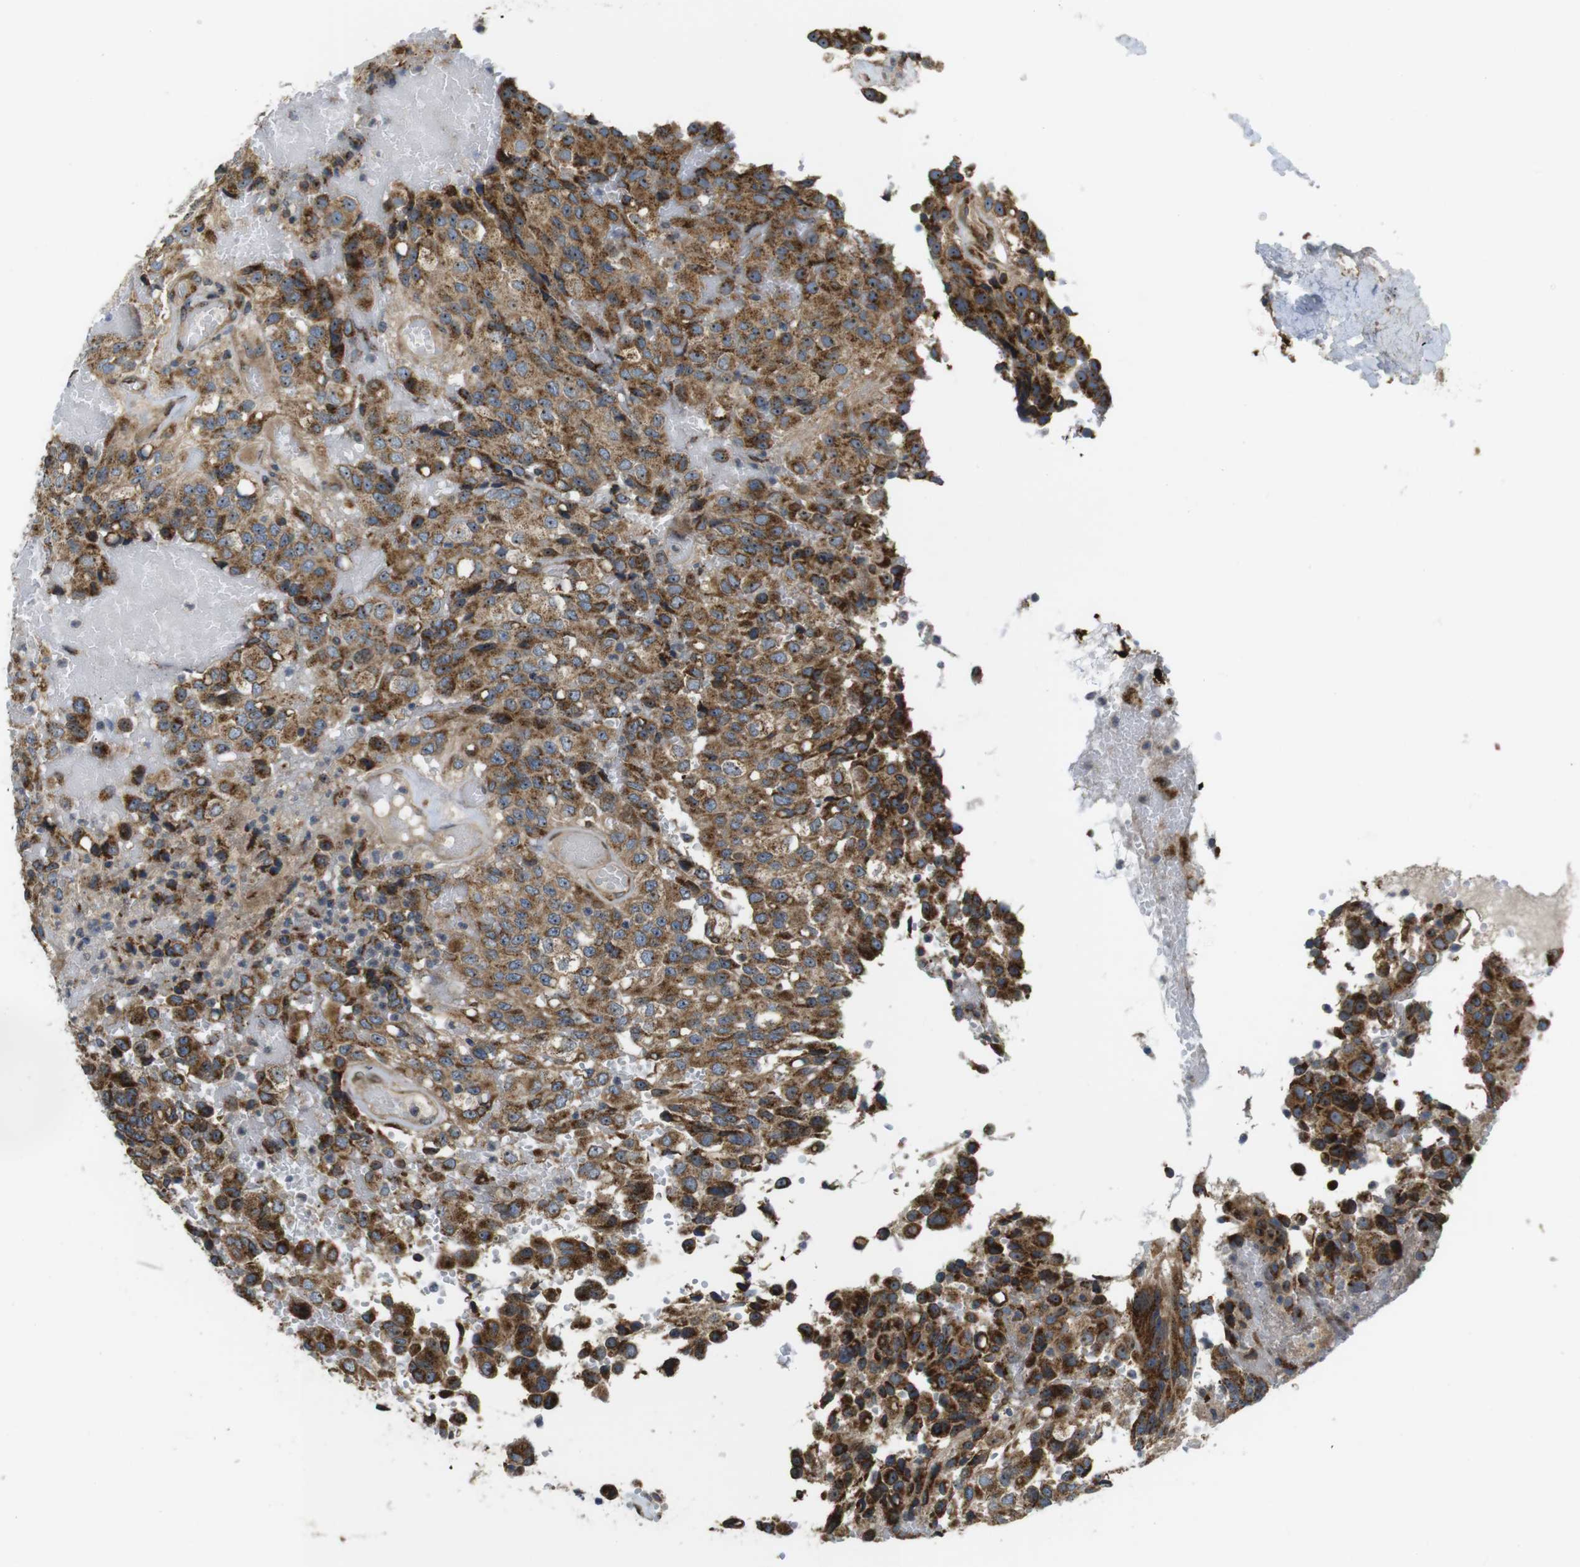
{"staining": {"intensity": "moderate", "quantity": ">75%", "location": "cytoplasmic/membranous"}, "tissue": "glioma", "cell_type": "Tumor cells", "image_type": "cancer", "snomed": [{"axis": "morphology", "description": "Glioma, malignant, High grade"}, {"axis": "topography", "description": "Brain"}], "caption": "A brown stain highlights moderate cytoplasmic/membranous positivity of a protein in human glioma tumor cells.", "gene": "TMEM143", "patient": {"sex": "male", "age": 32}}